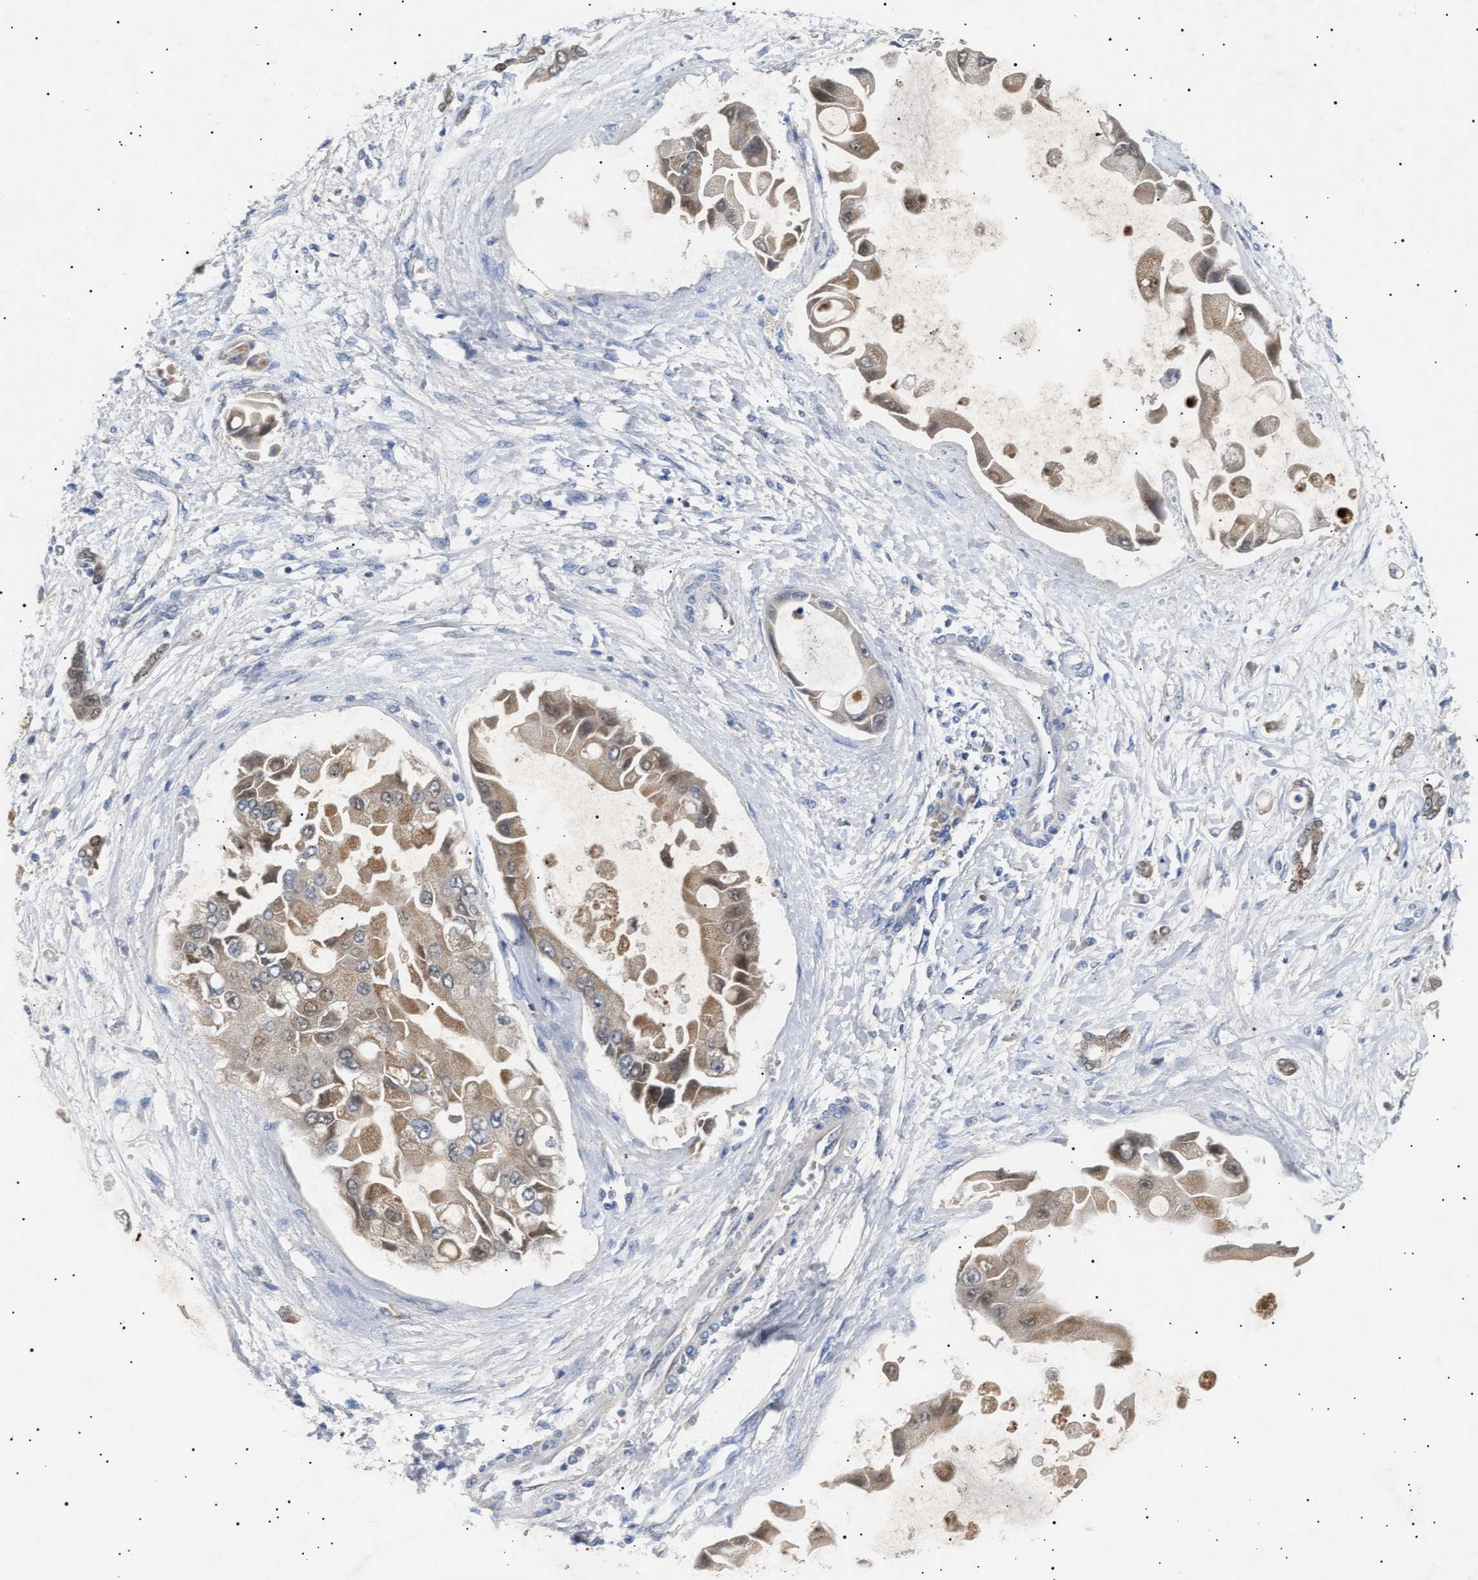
{"staining": {"intensity": "moderate", "quantity": ">75%", "location": "cytoplasmic/membranous"}, "tissue": "liver cancer", "cell_type": "Tumor cells", "image_type": "cancer", "snomed": [{"axis": "morphology", "description": "Cholangiocarcinoma"}, {"axis": "topography", "description": "Liver"}], "caption": "Immunohistochemistry (IHC) photomicrograph of neoplastic tissue: liver cancer (cholangiocarcinoma) stained using immunohistochemistry displays medium levels of moderate protein expression localized specifically in the cytoplasmic/membranous of tumor cells, appearing as a cytoplasmic/membranous brown color.", "gene": "SIRT5", "patient": {"sex": "male", "age": 50}}